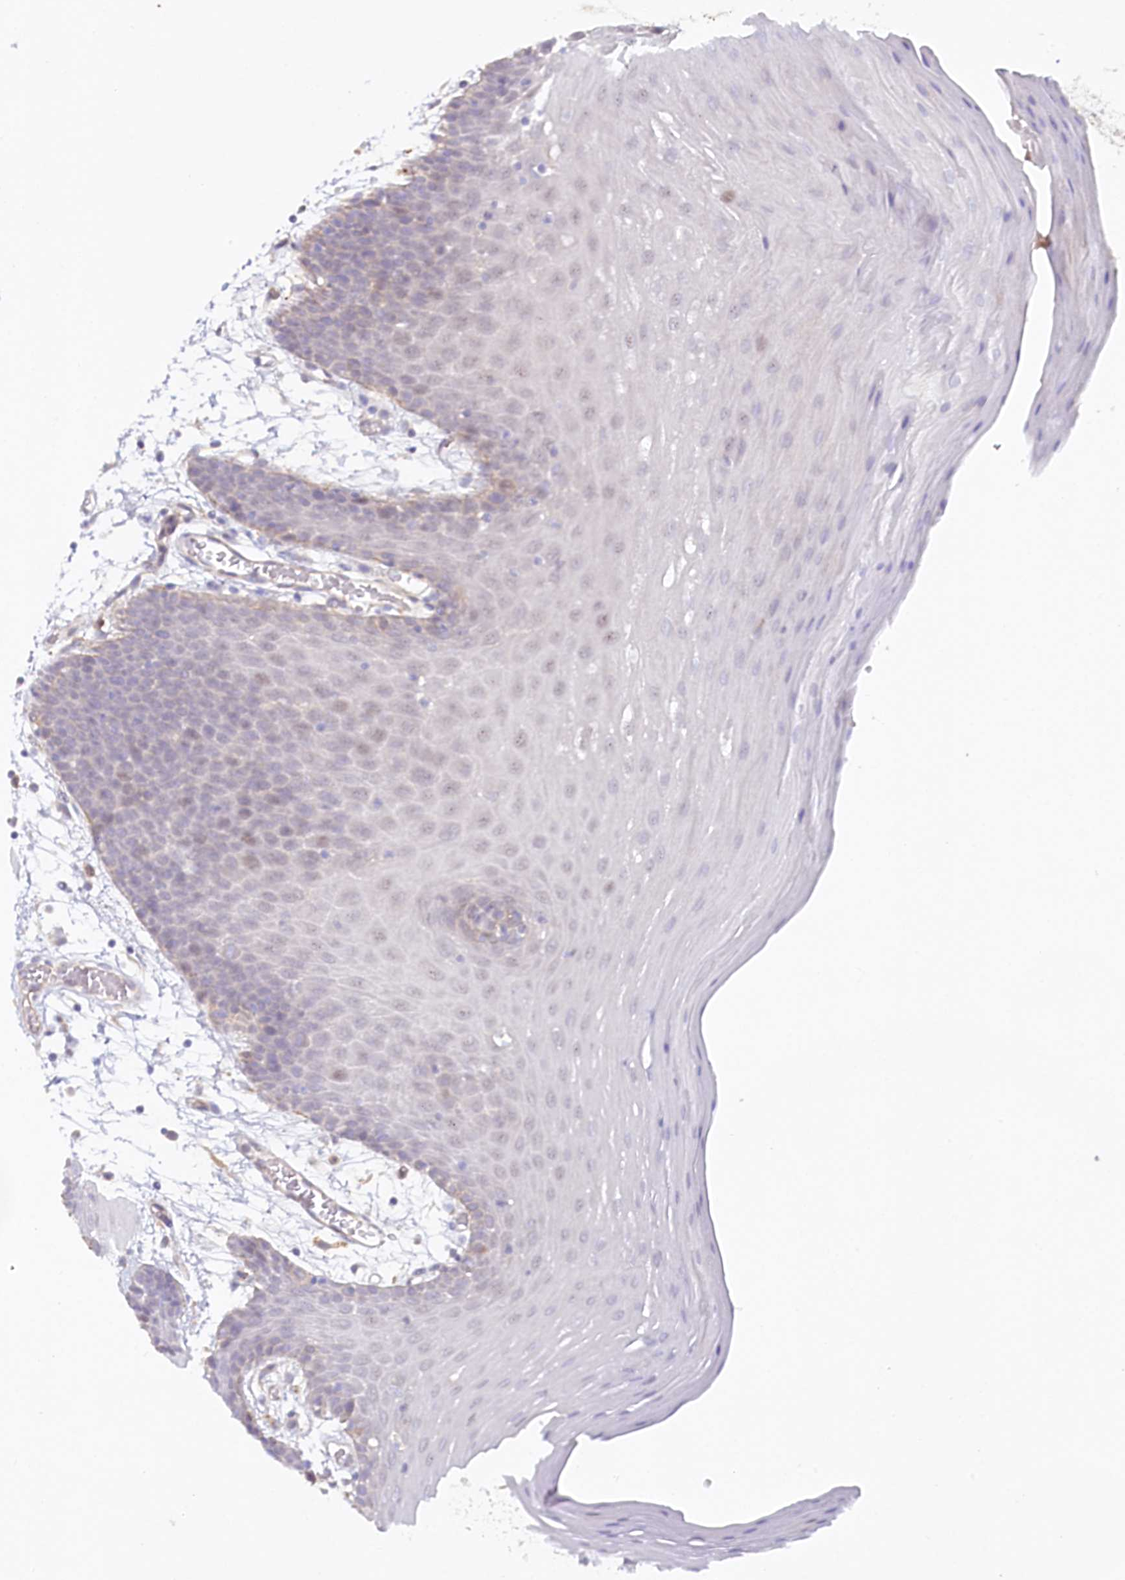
{"staining": {"intensity": "weak", "quantity": "<25%", "location": "cytoplasmic/membranous,nuclear"}, "tissue": "oral mucosa", "cell_type": "Squamous epithelial cells", "image_type": "normal", "snomed": [{"axis": "morphology", "description": "Normal tissue, NOS"}, {"axis": "topography", "description": "Skeletal muscle"}, {"axis": "topography", "description": "Oral tissue"}, {"axis": "topography", "description": "Salivary gland"}, {"axis": "topography", "description": "Peripheral nerve tissue"}], "caption": "IHC photomicrograph of normal oral mucosa: human oral mucosa stained with DAB displays no significant protein staining in squamous epithelial cells.", "gene": "ALDH3B1", "patient": {"sex": "male", "age": 54}}